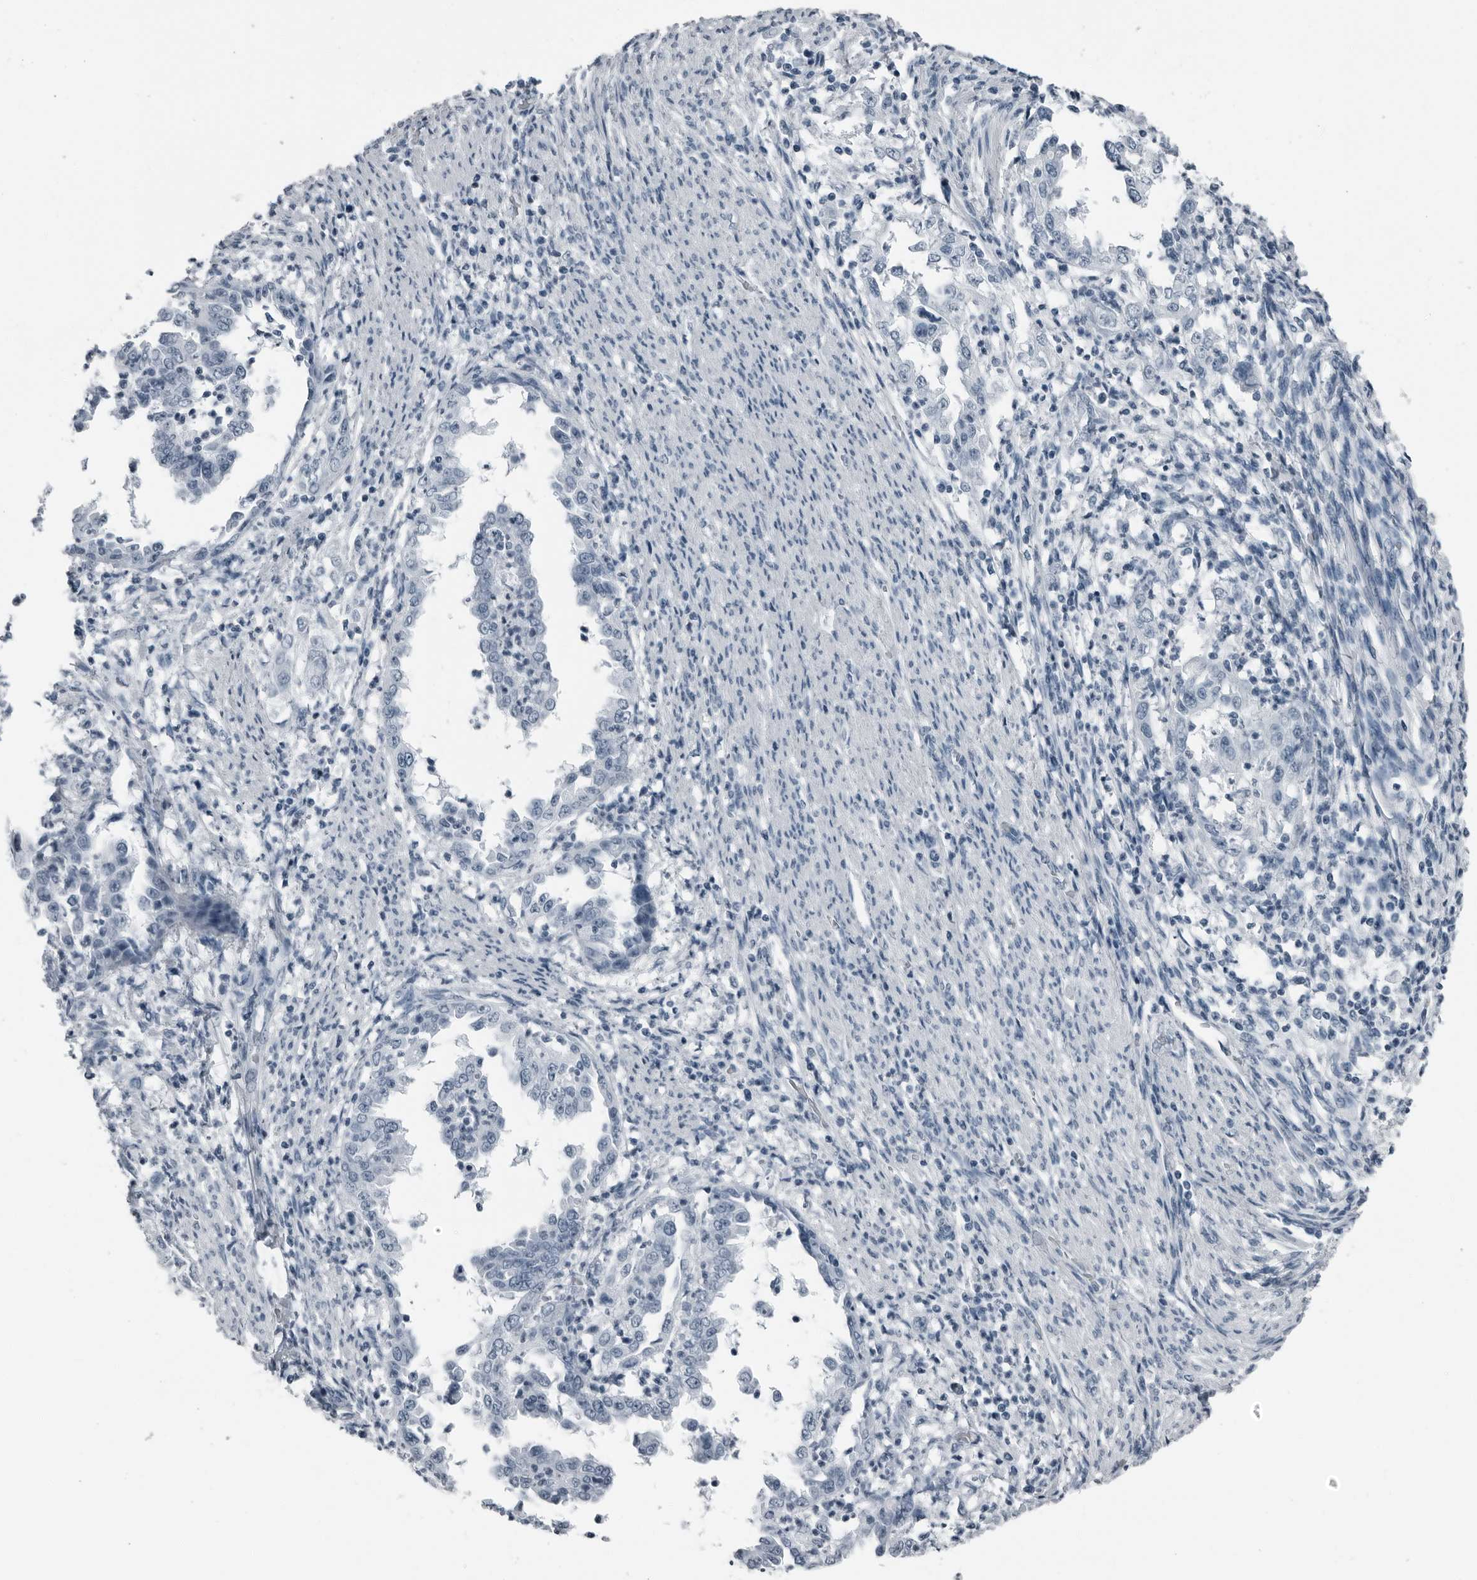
{"staining": {"intensity": "negative", "quantity": "none", "location": "none"}, "tissue": "endometrial cancer", "cell_type": "Tumor cells", "image_type": "cancer", "snomed": [{"axis": "morphology", "description": "Adenocarcinoma, NOS"}, {"axis": "topography", "description": "Endometrium"}], "caption": "Immunohistochemistry histopathology image of endometrial cancer (adenocarcinoma) stained for a protein (brown), which reveals no expression in tumor cells.", "gene": "PRSS1", "patient": {"sex": "female", "age": 85}}